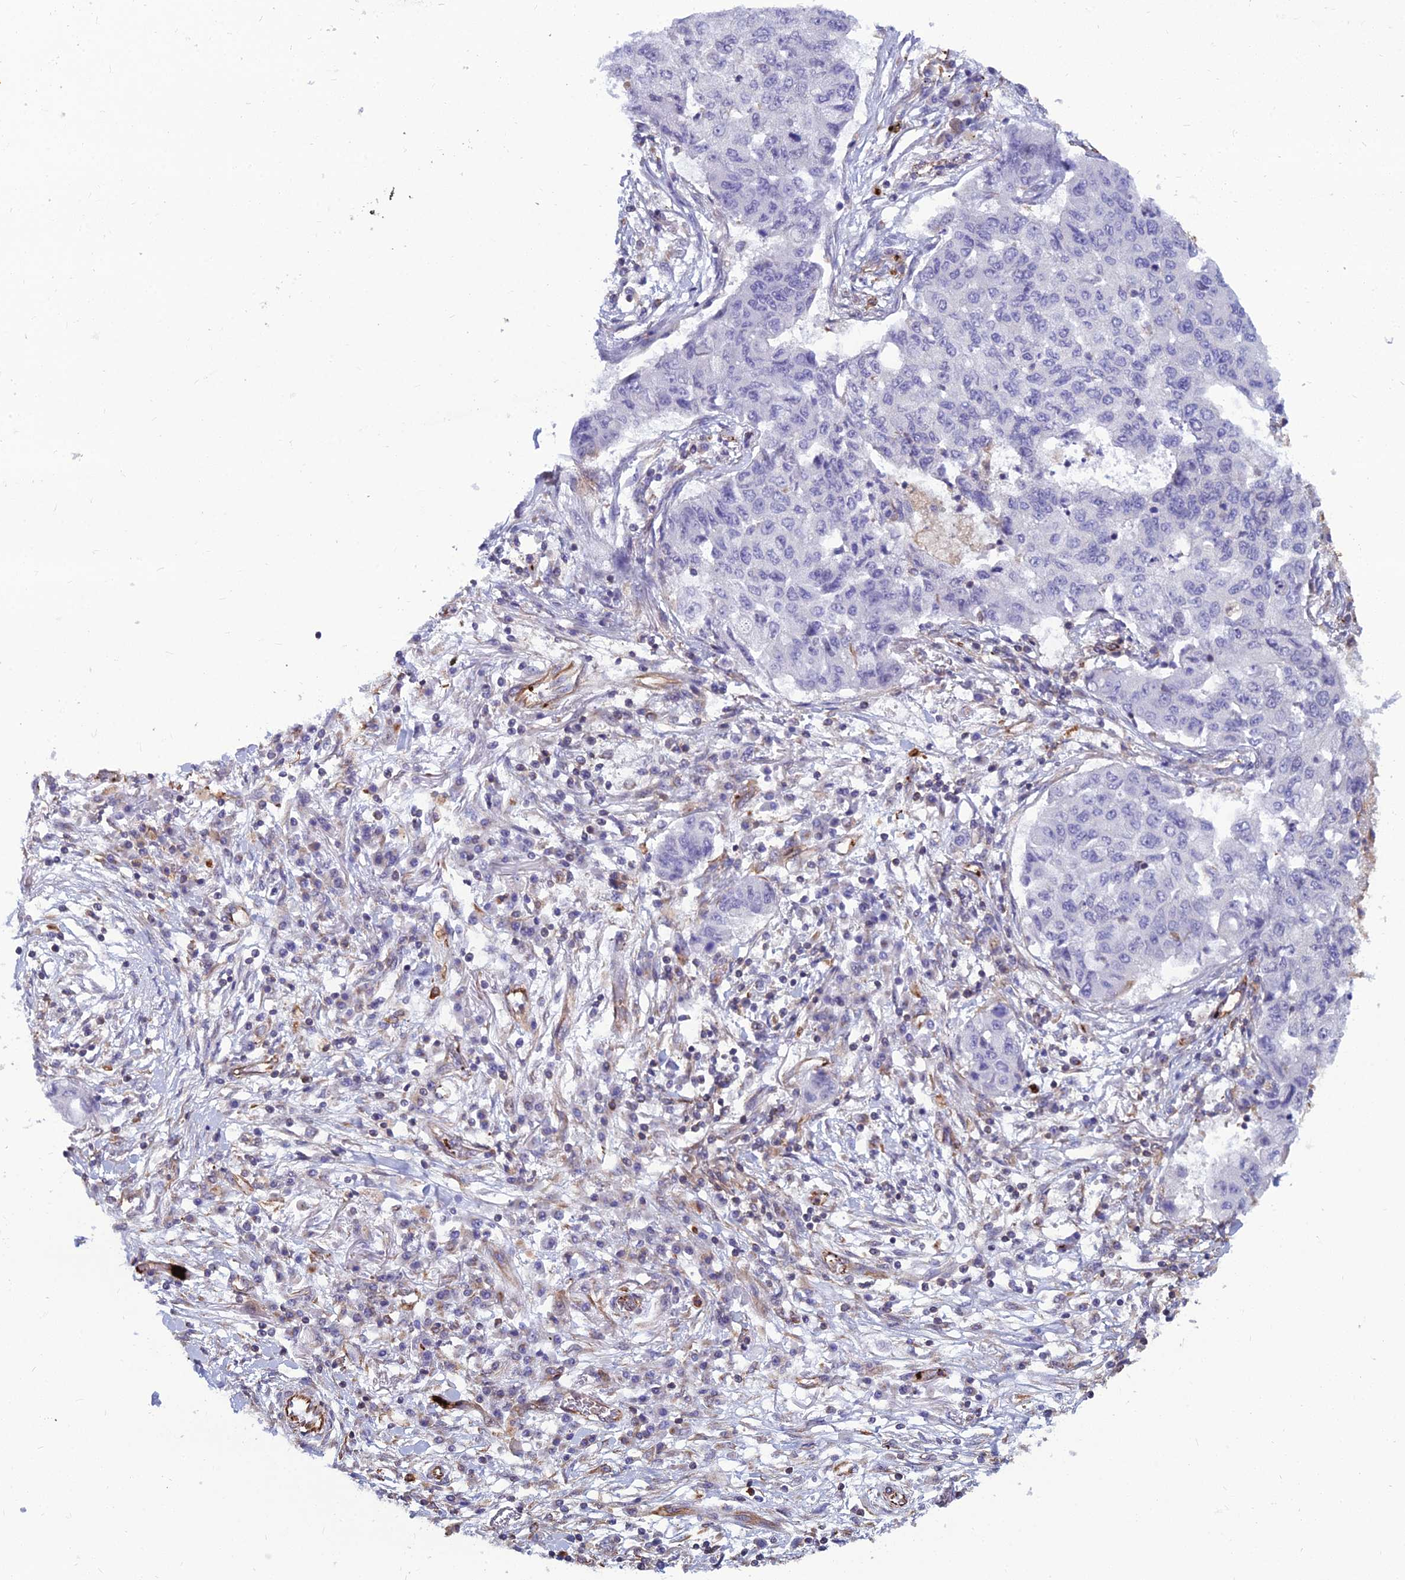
{"staining": {"intensity": "negative", "quantity": "none", "location": "none"}, "tissue": "lung cancer", "cell_type": "Tumor cells", "image_type": "cancer", "snomed": [{"axis": "morphology", "description": "Squamous cell carcinoma, NOS"}, {"axis": "topography", "description": "Lung"}], "caption": "Immunohistochemistry (IHC) of lung cancer displays no positivity in tumor cells.", "gene": "PSMD11", "patient": {"sex": "male", "age": 74}}